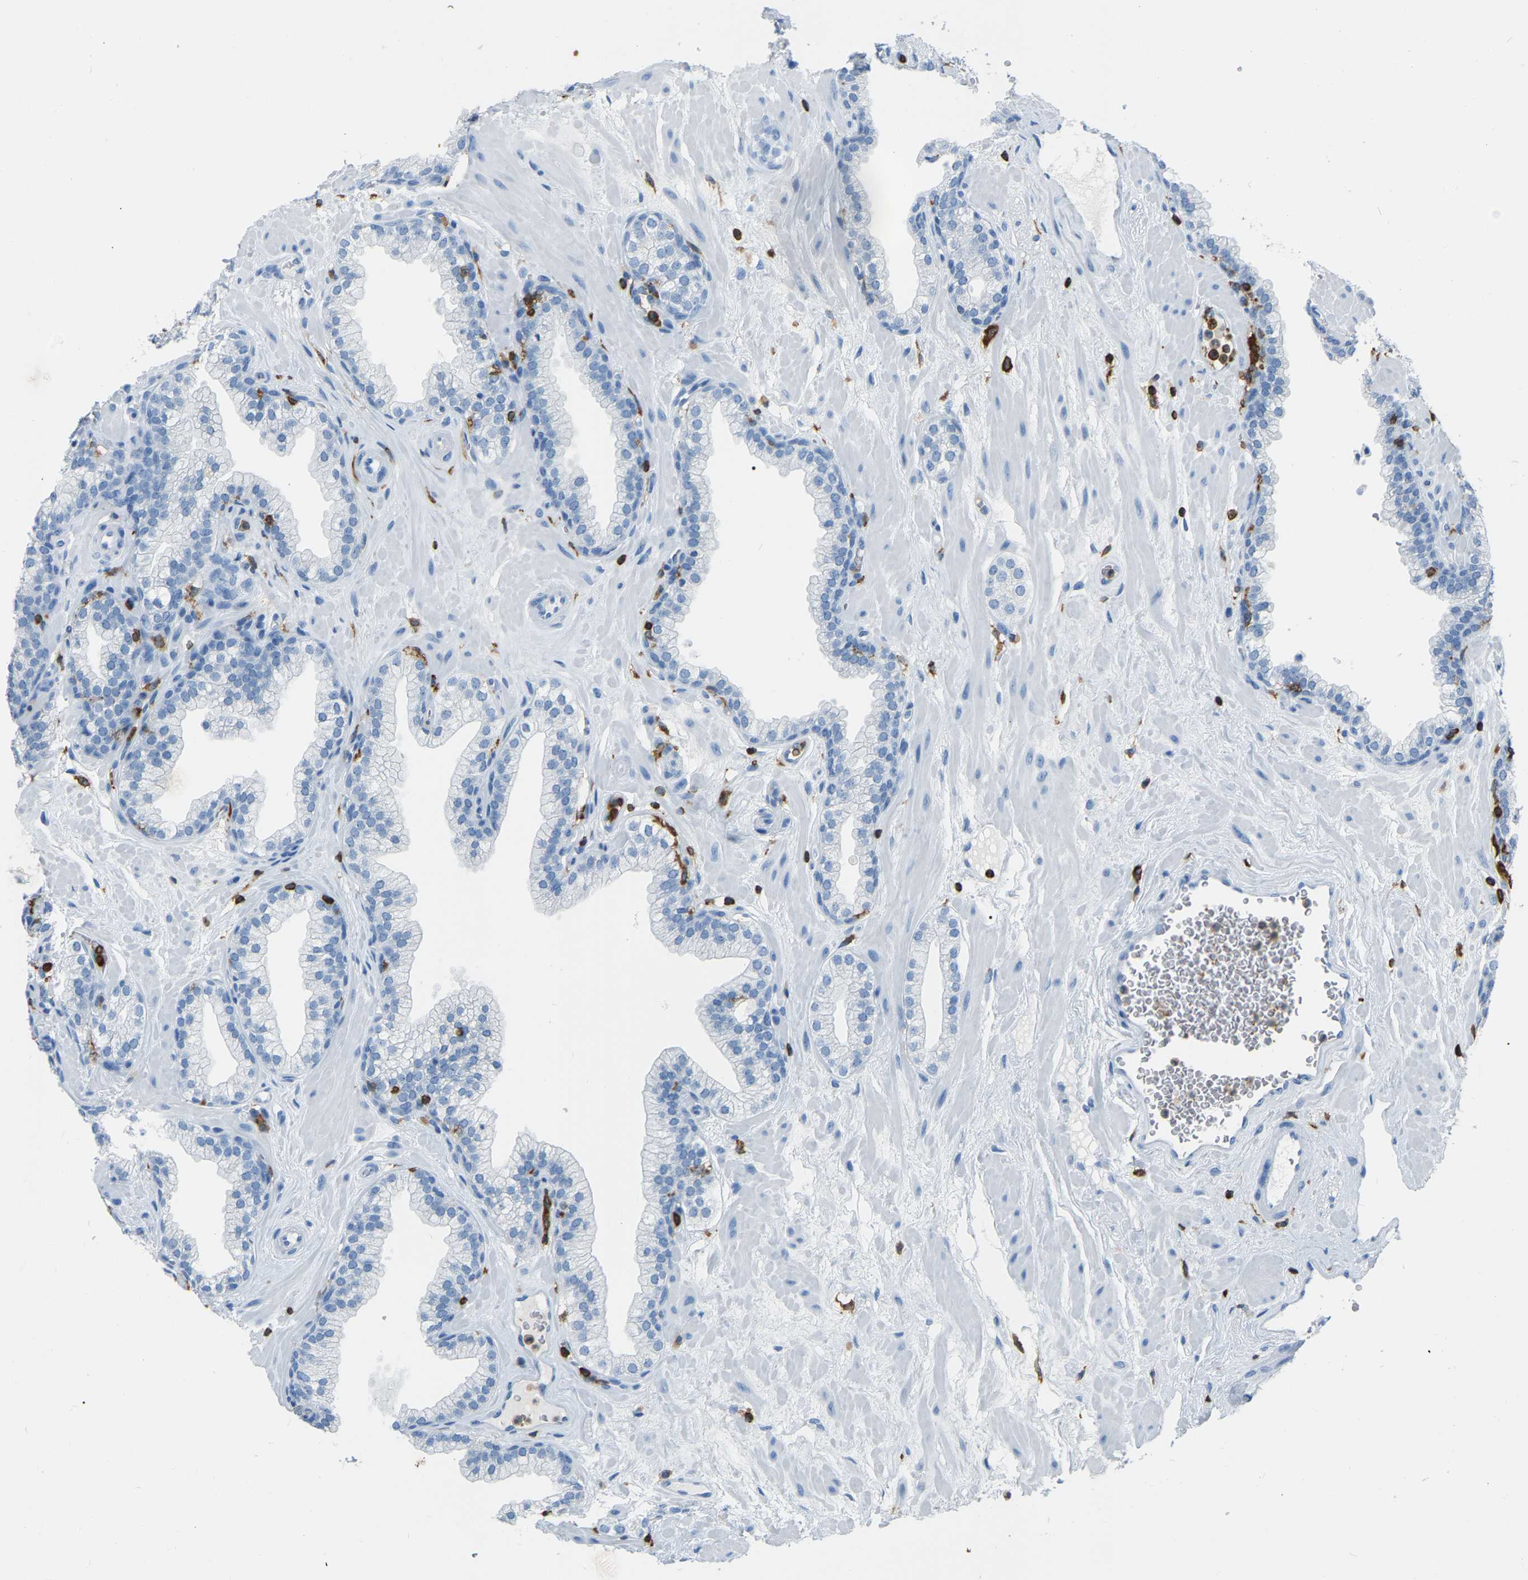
{"staining": {"intensity": "negative", "quantity": "none", "location": "none"}, "tissue": "prostate", "cell_type": "Glandular cells", "image_type": "normal", "snomed": [{"axis": "morphology", "description": "Normal tissue, NOS"}, {"axis": "morphology", "description": "Urothelial carcinoma, Low grade"}, {"axis": "topography", "description": "Urinary bladder"}, {"axis": "topography", "description": "Prostate"}], "caption": "Glandular cells show no significant protein staining in normal prostate. (Brightfield microscopy of DAB immunohistochemistry (IHC) at high magnification).", "gene": "ARHGAP45", "patient": {"sex": "male", "age": 60}}